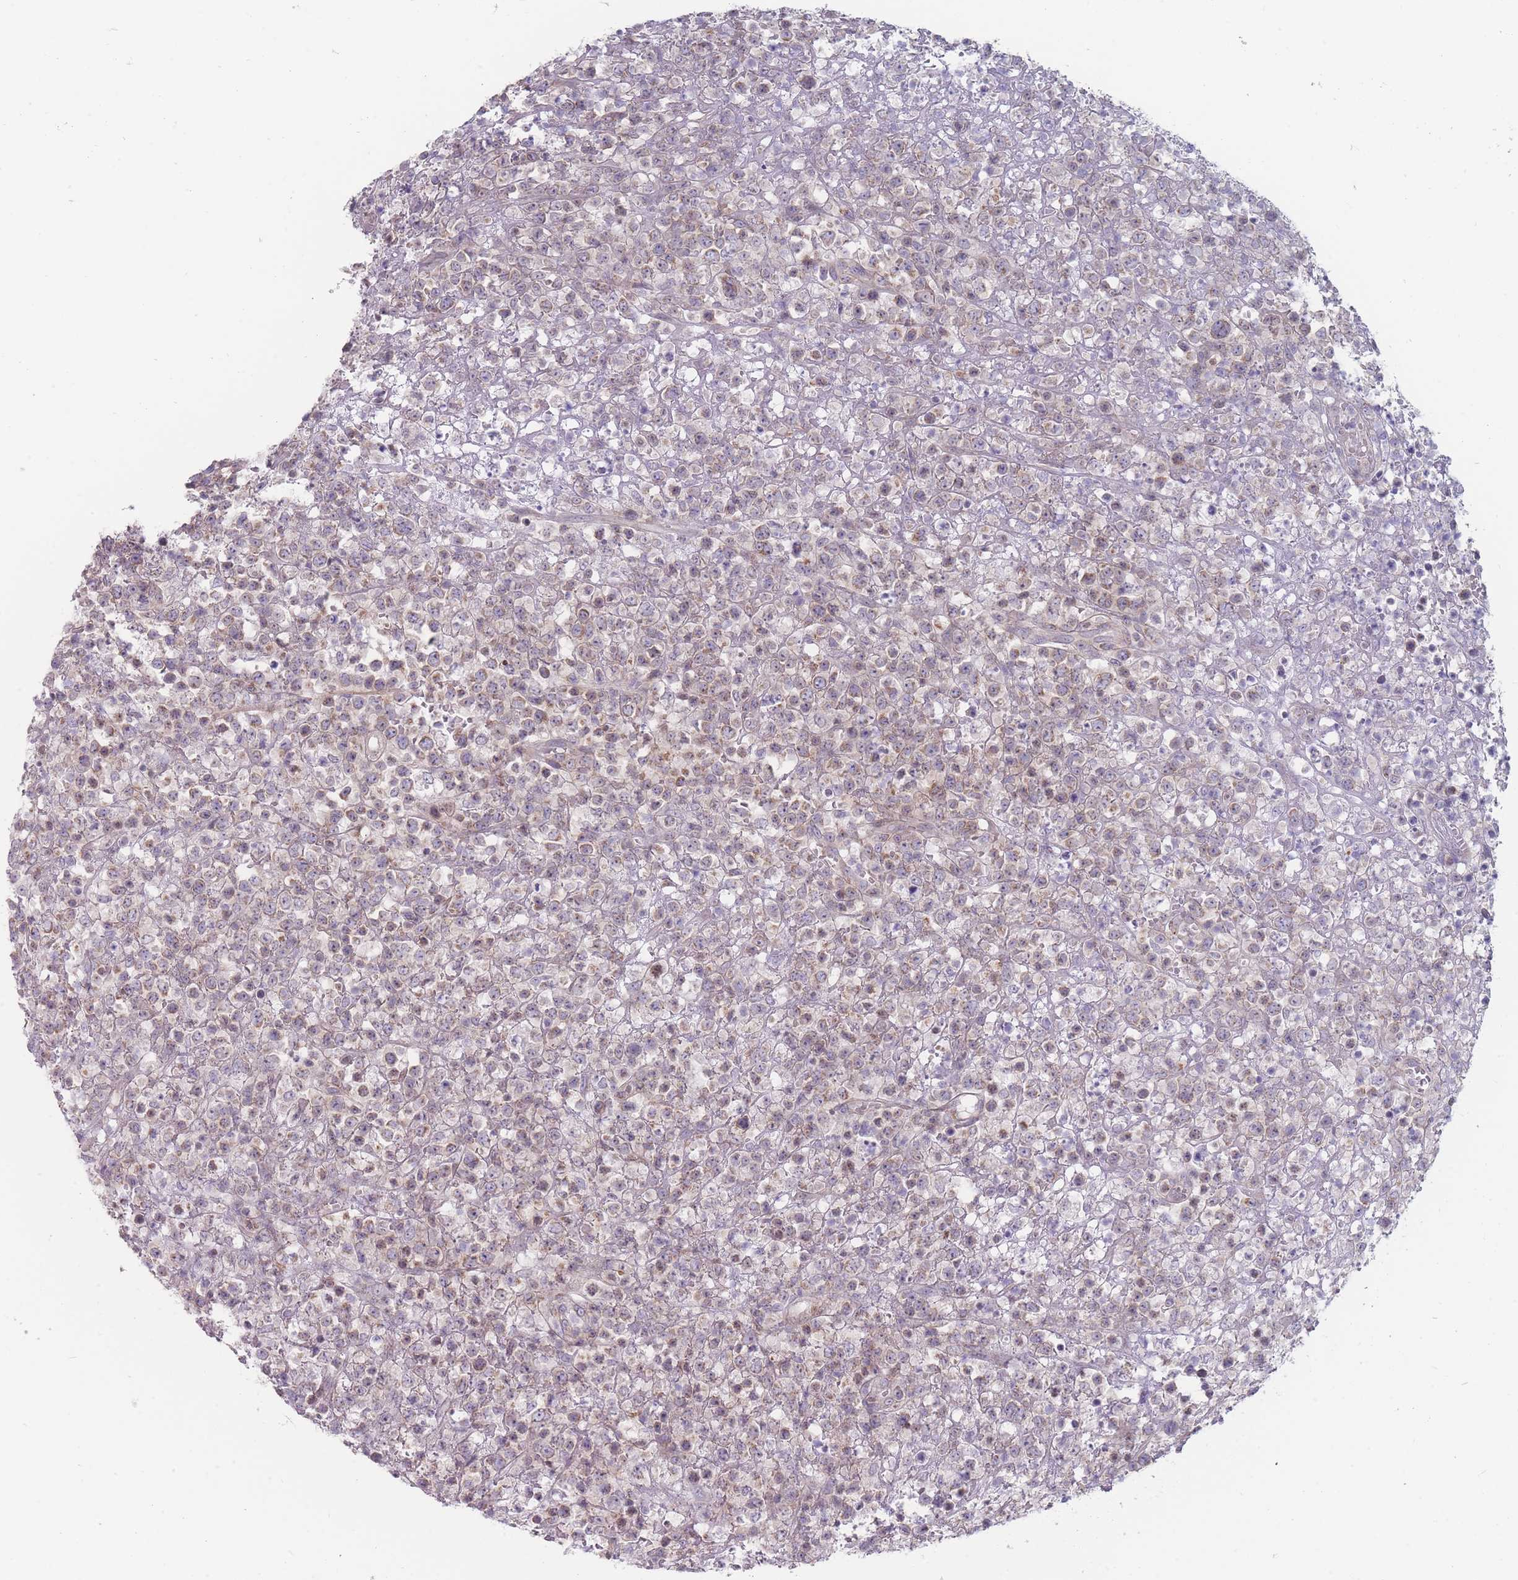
{"staining": {"intensity": "negative", "quantity": "none", "location": "none"}, "tissue": "lymphoma", "cell_type": "Tumor cells", "image_type": "cancer", "snomed": [{"axis": "morphology", "description": "Malignant lymphoma, non-Hodgkin's type, High grade"}, {"axis": "topography", "description": "Colon"}], "caption": "IHC image of human malignant lymphoma, non-Hodgkin's type (high-grade) stained for a protein (brown), which shows no staining in tumor cells.", "gene": "PCDH12", "patient": {"sex": "female", "age": 53}}